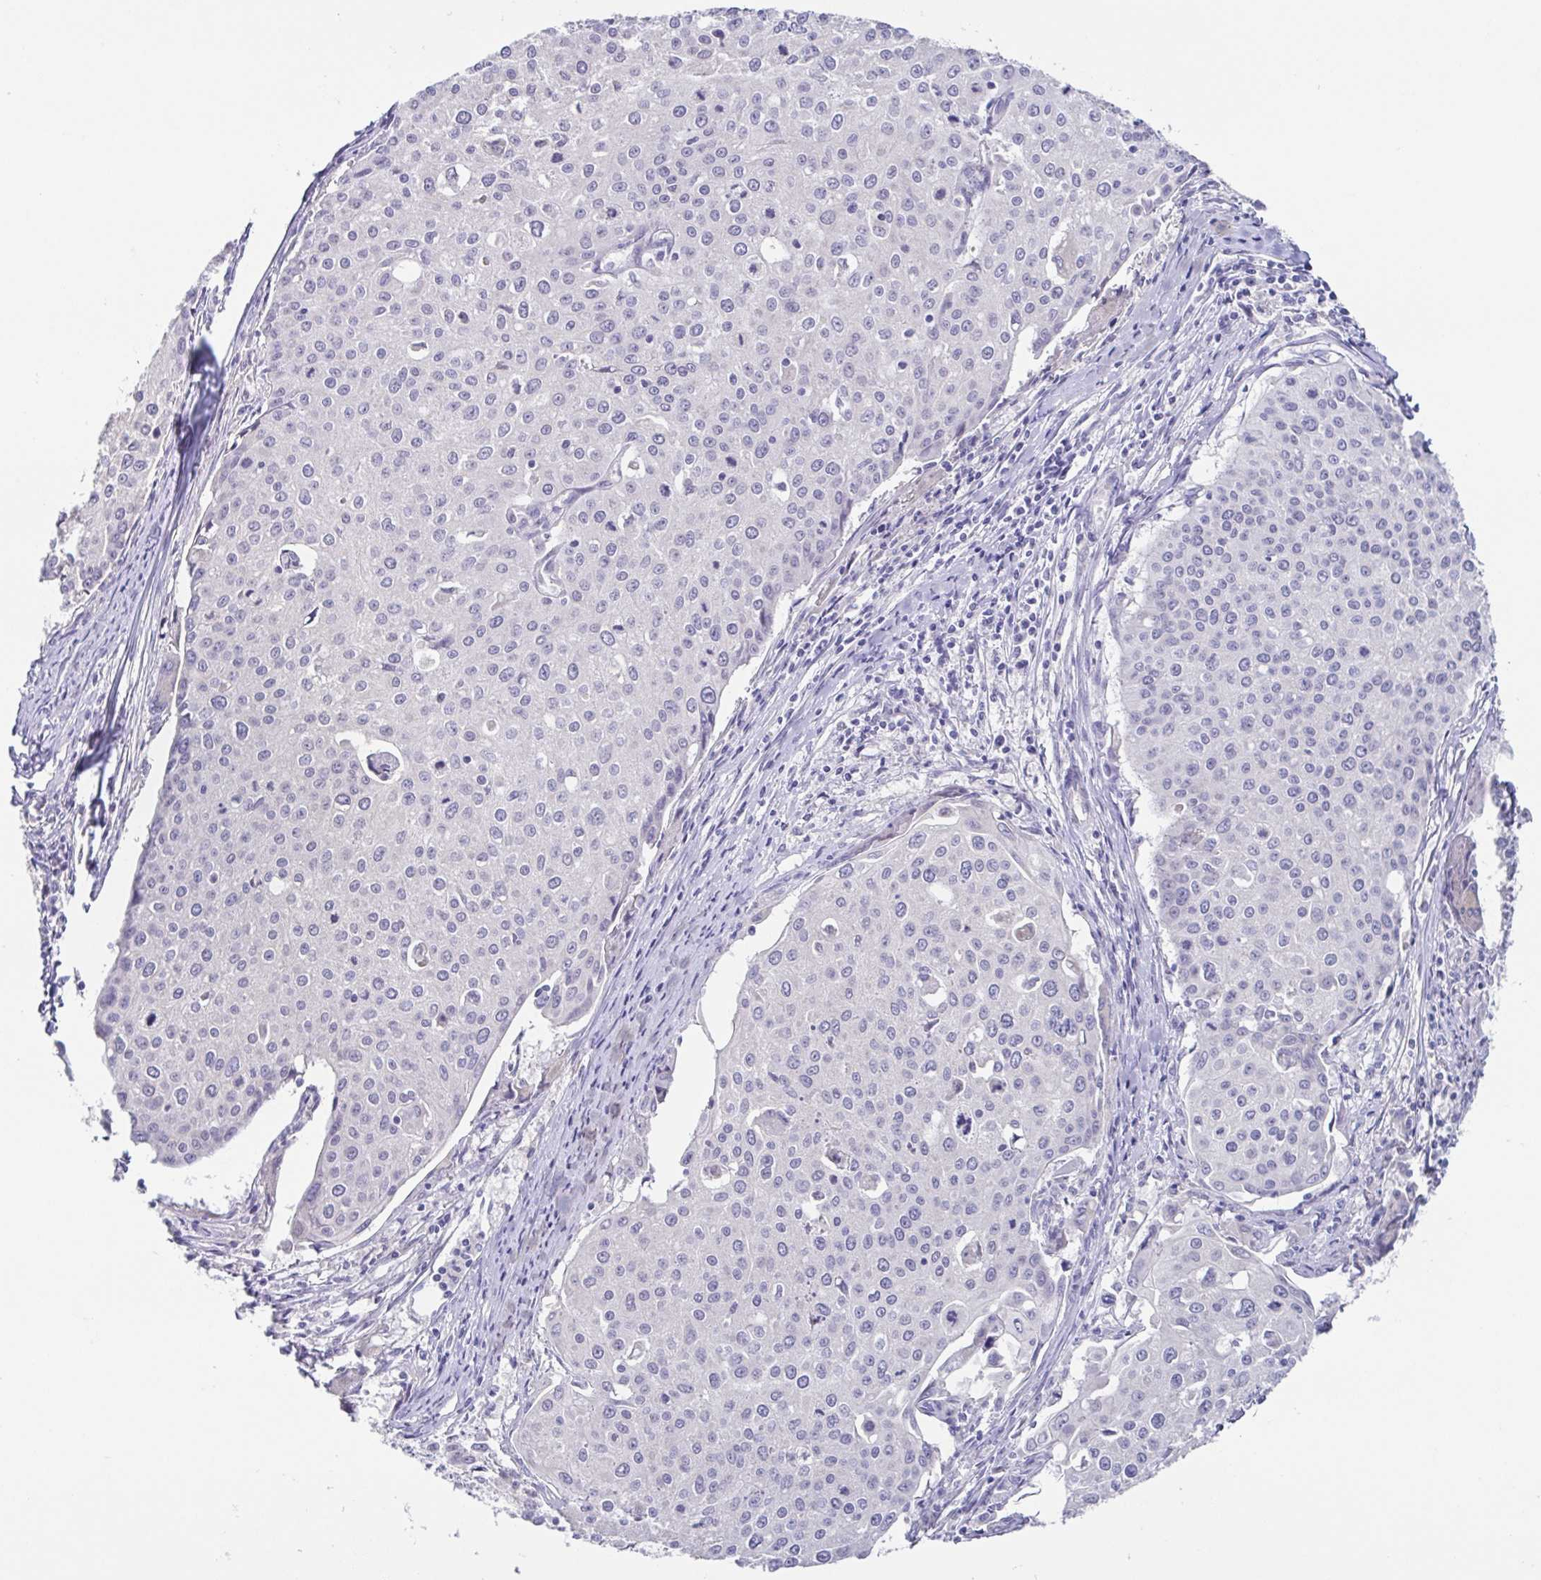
{"staining": {"intensity": "negative", "quantity": "none", "location": "none"}, "tissue": "cervical cancer", "cell_type": "Tumor cells", "image_type": "cancer", "snomed": [{"axis": "morphology", "description": "Squamous cell carcinoma, NOS"}, {"axis": "topography", "description": "Cervix"}], "caption": "Cervical cancer was stained to show a protein in brown. There is no significant positivity in tumor cells.", "gene": "RDH11", "patient": {"sex": "female", "age": 38}}